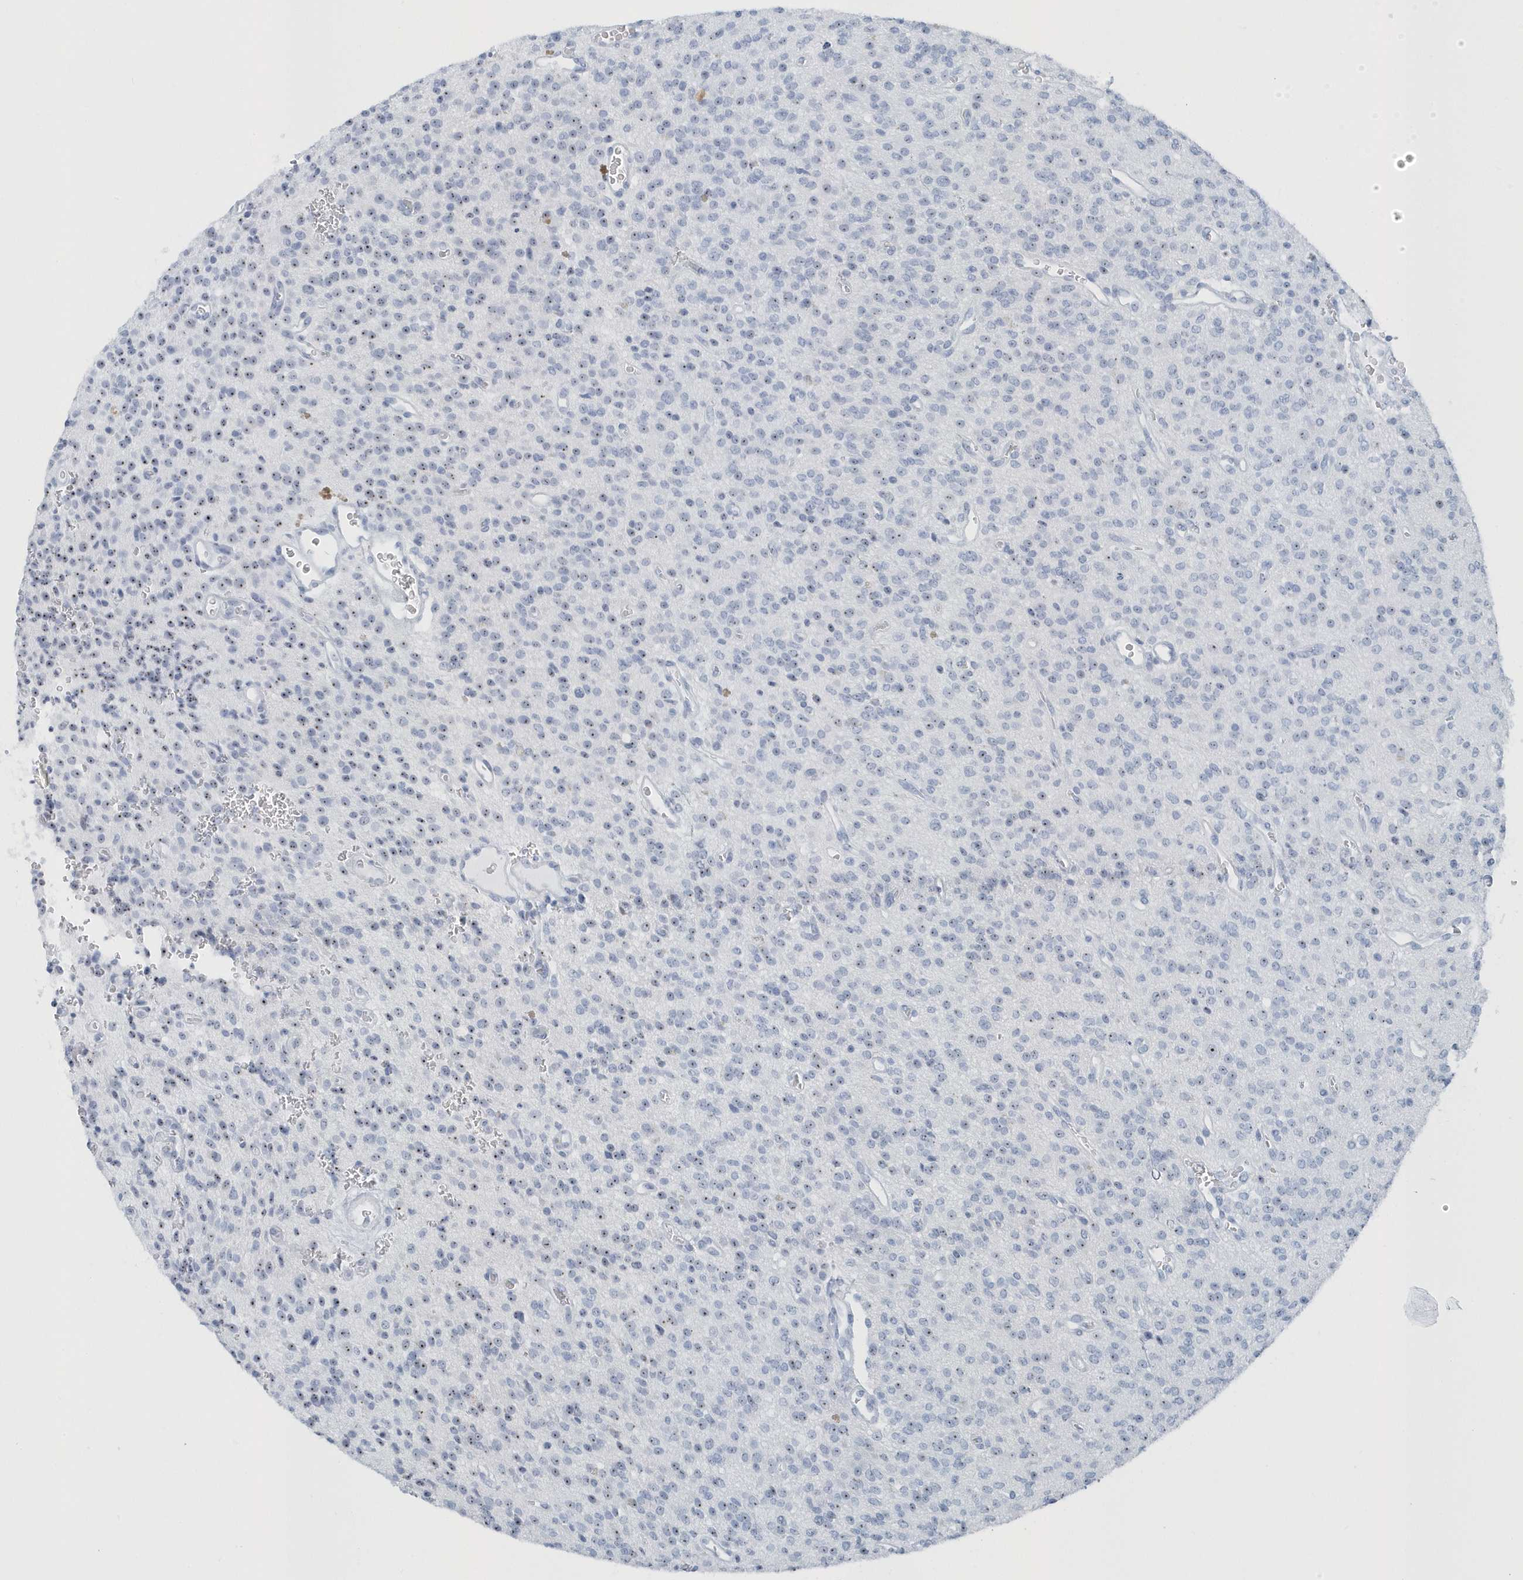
{"staining": {"intensity": "weak", "quantity": "25%-75%", "location": "nuclear"}, "tissue": "glioma", "cell_type": "Tumor cells", "image_type": "cancer", "snomed": [{"axis": "morphology", "description": "Glioma, malignant, High grade"}, {"axis": "topography", "description": "Brain"}], "caption": "IHC of human glioma demonstrates low levels of weak nuclear staining in about 25%-75% of tumor cells.", "gene": "RPF2", "patient": {"sex": "male", "age": 34}}